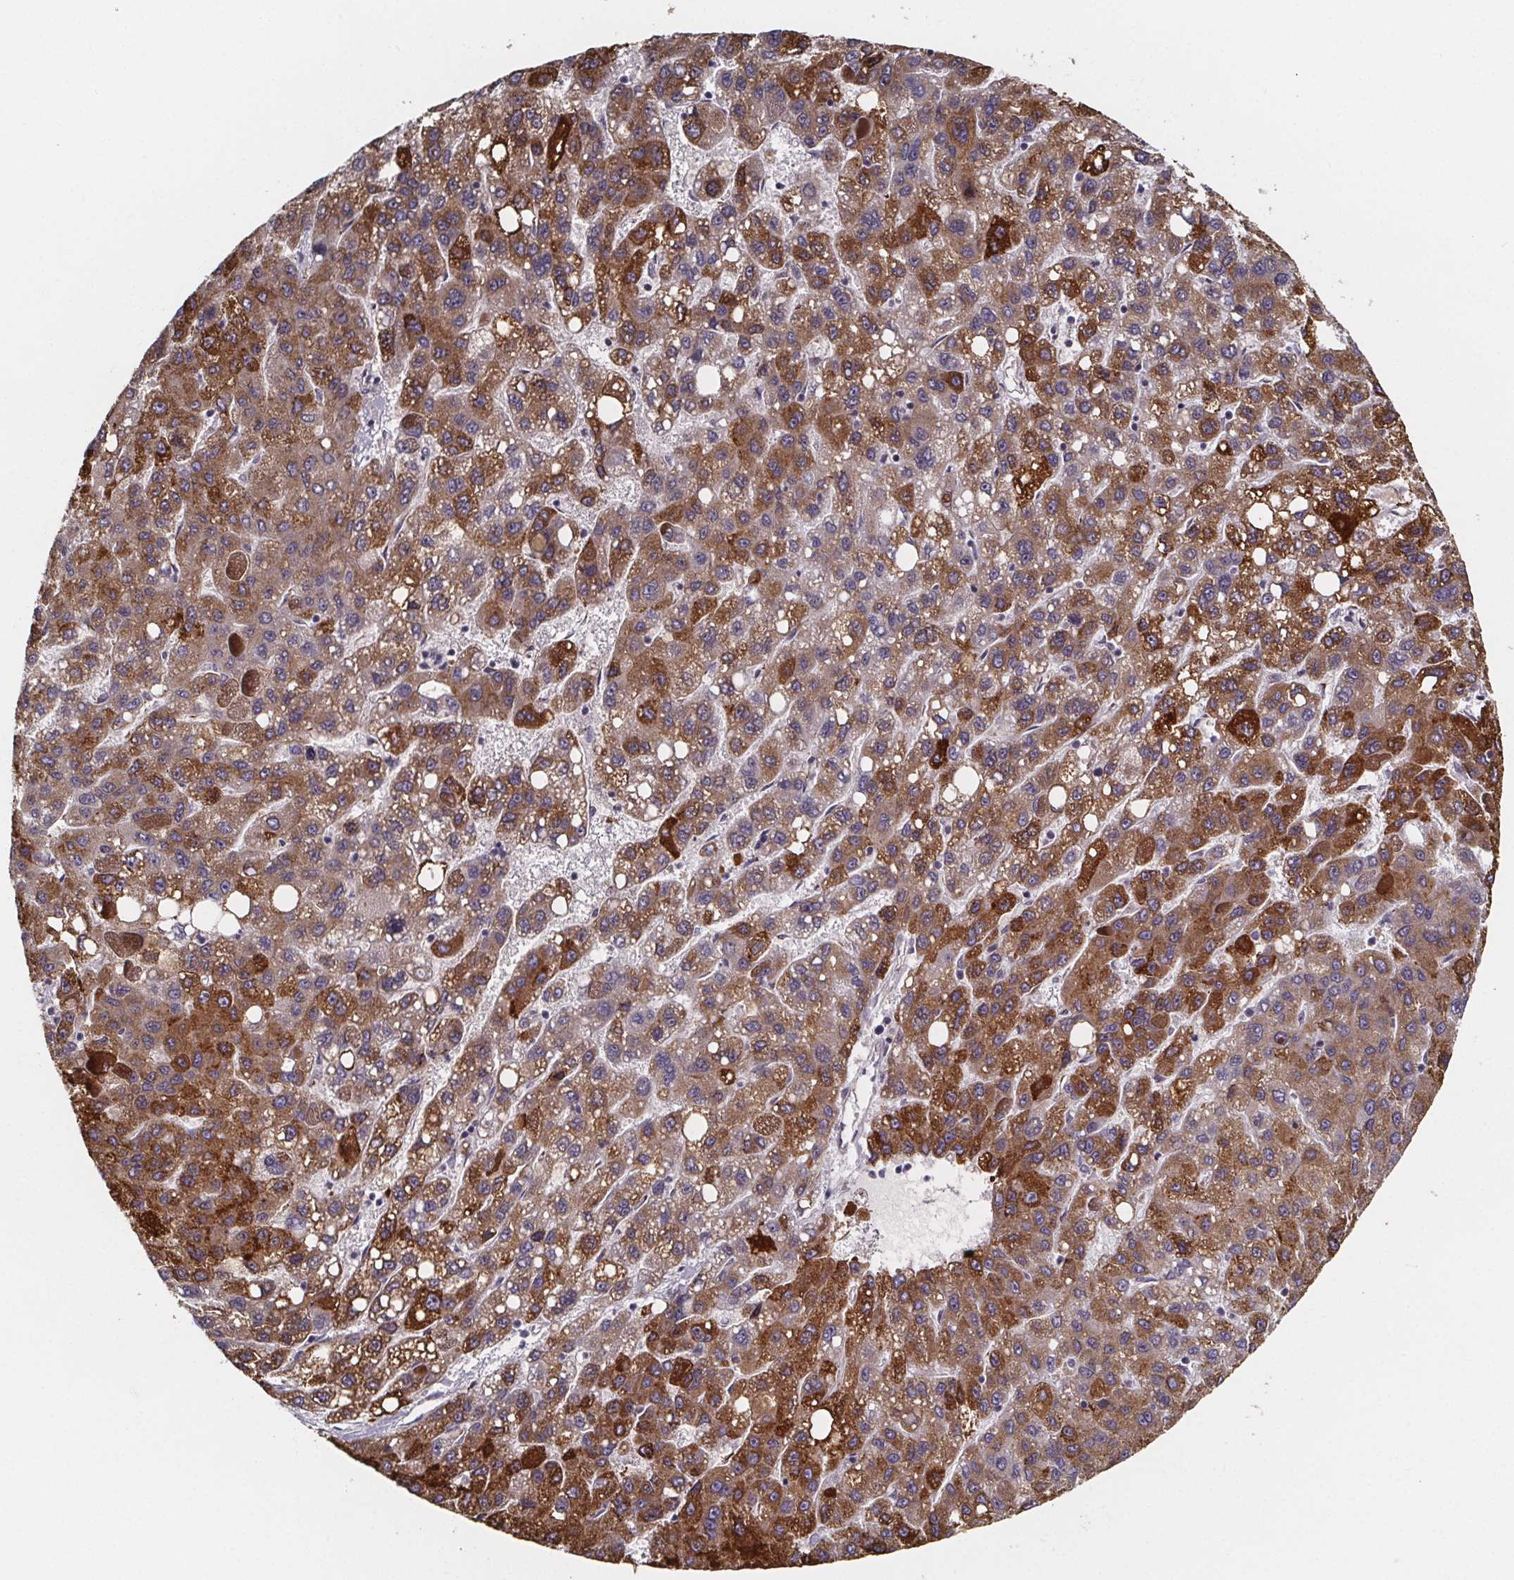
{"staining": {"intensity": "moderate", "quantity": ">75%", "location": "cytoplasmic/membranous"}, "tissue": "liver cancer", "cell_type": "Tumor cells", "image_type": "cancer", "snomed": [{"axis": "morphology", "description": "Carcinoma, Hepatocellular, NOS"}, {"axis": "topography", "description": "Liver"}], "caption": "Protein analysis of hepatocellular carcinoma (liver) tissue reveals moderate cytoplasmic/membranous staining in approximately >75% of tumor cells.", "gene": "NDST1", "patient": {"sex": "female", "age": 82}}